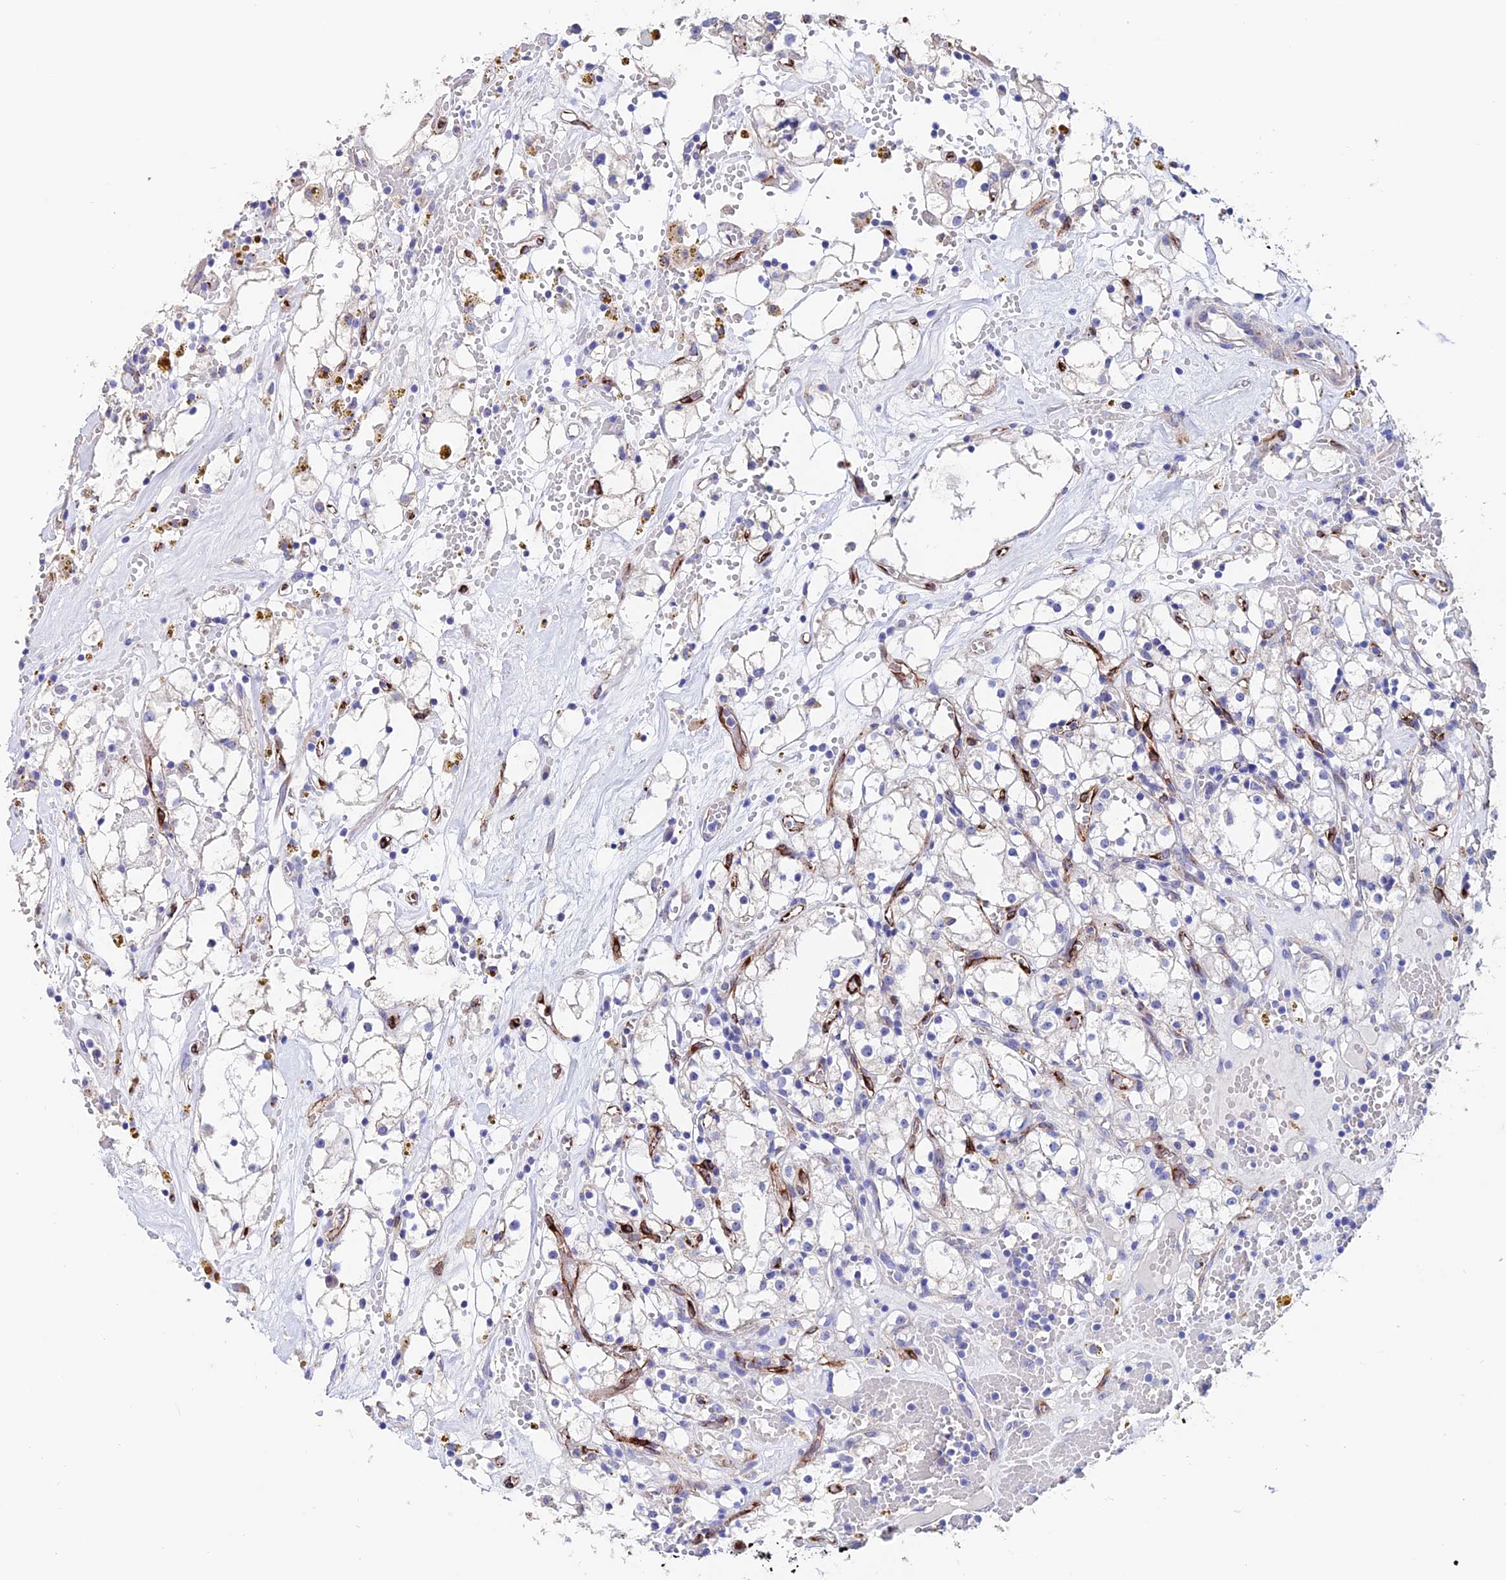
{"staining": {"intensity": "negative", "quantity": "none", "location": "none"}, "tissue": "renal cancer", "cell_type": "Tumor cells", "image_type": "cancer", "snomed": [{"axis": "morphology", "description": "Adenocarcinoma, NOS"}, {"axis": "topography", "description": "Kidney"}], "caption": "An IHC image of renal adenocarcinoma is shown. There is no staining in tumor cells of renal adenocarcinoma.", "gene": "ESM1", "patient": {"sex": "male", "age": 56}}